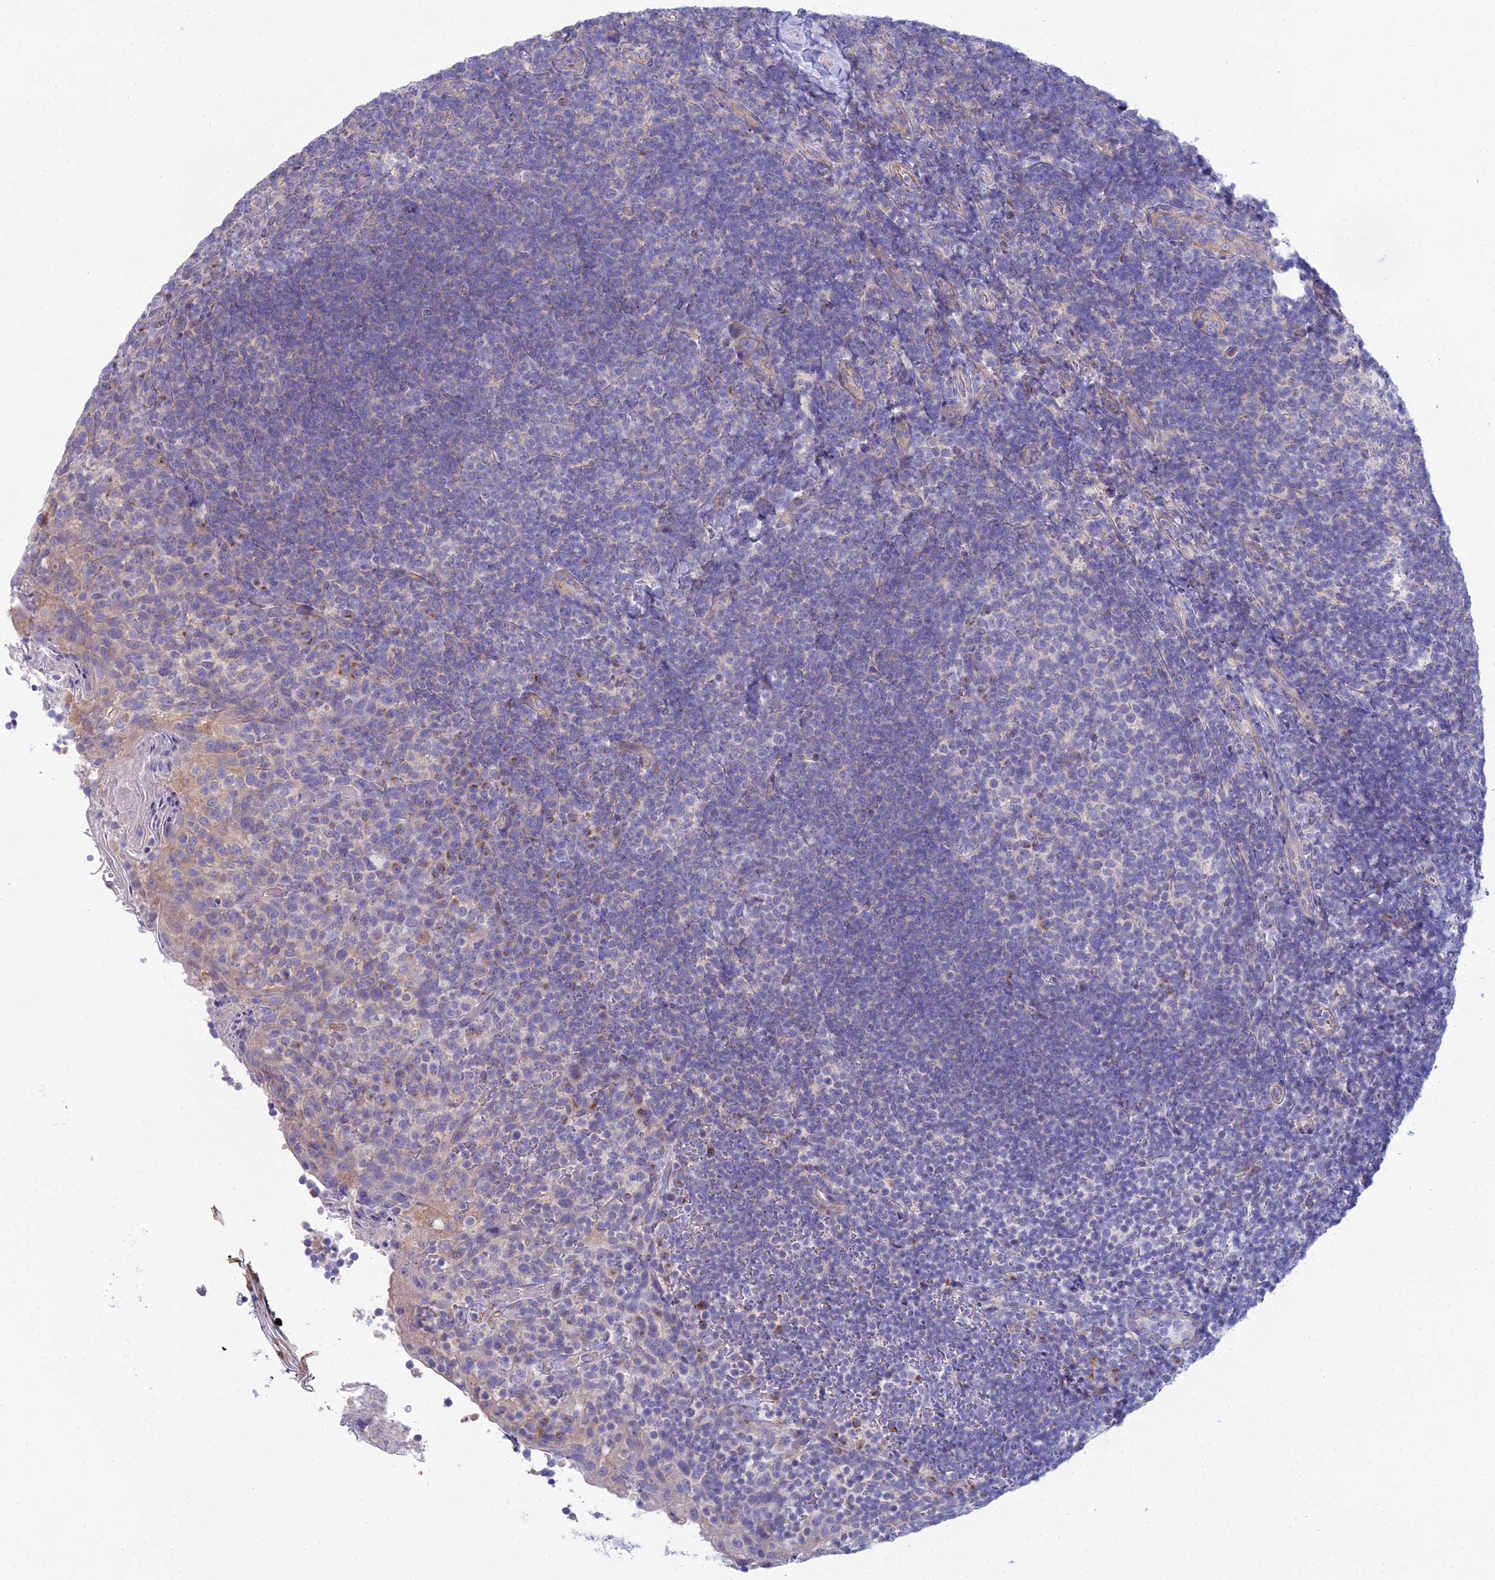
{"staining": {"intensity": "negative", "quantity": "none", "location": "none"}, "tissue": "tonsil", "cell_type": "Germinal center cells", "image_type": "normal", "snomed": [{"axis": "morphology", "description": "Normal tissue, NOS"}, {"axis": "topography", "description": "Tonsil"}], "caption": "Germinal center cells show no significant protein staining in benign tonsil. Brightfield microscopy of IHC stained with DAB (brown) and hematoxylin (blue), captured at high magnification.", "gene": "ZNF564", "patient": {"sex": "female", "age": 10}}